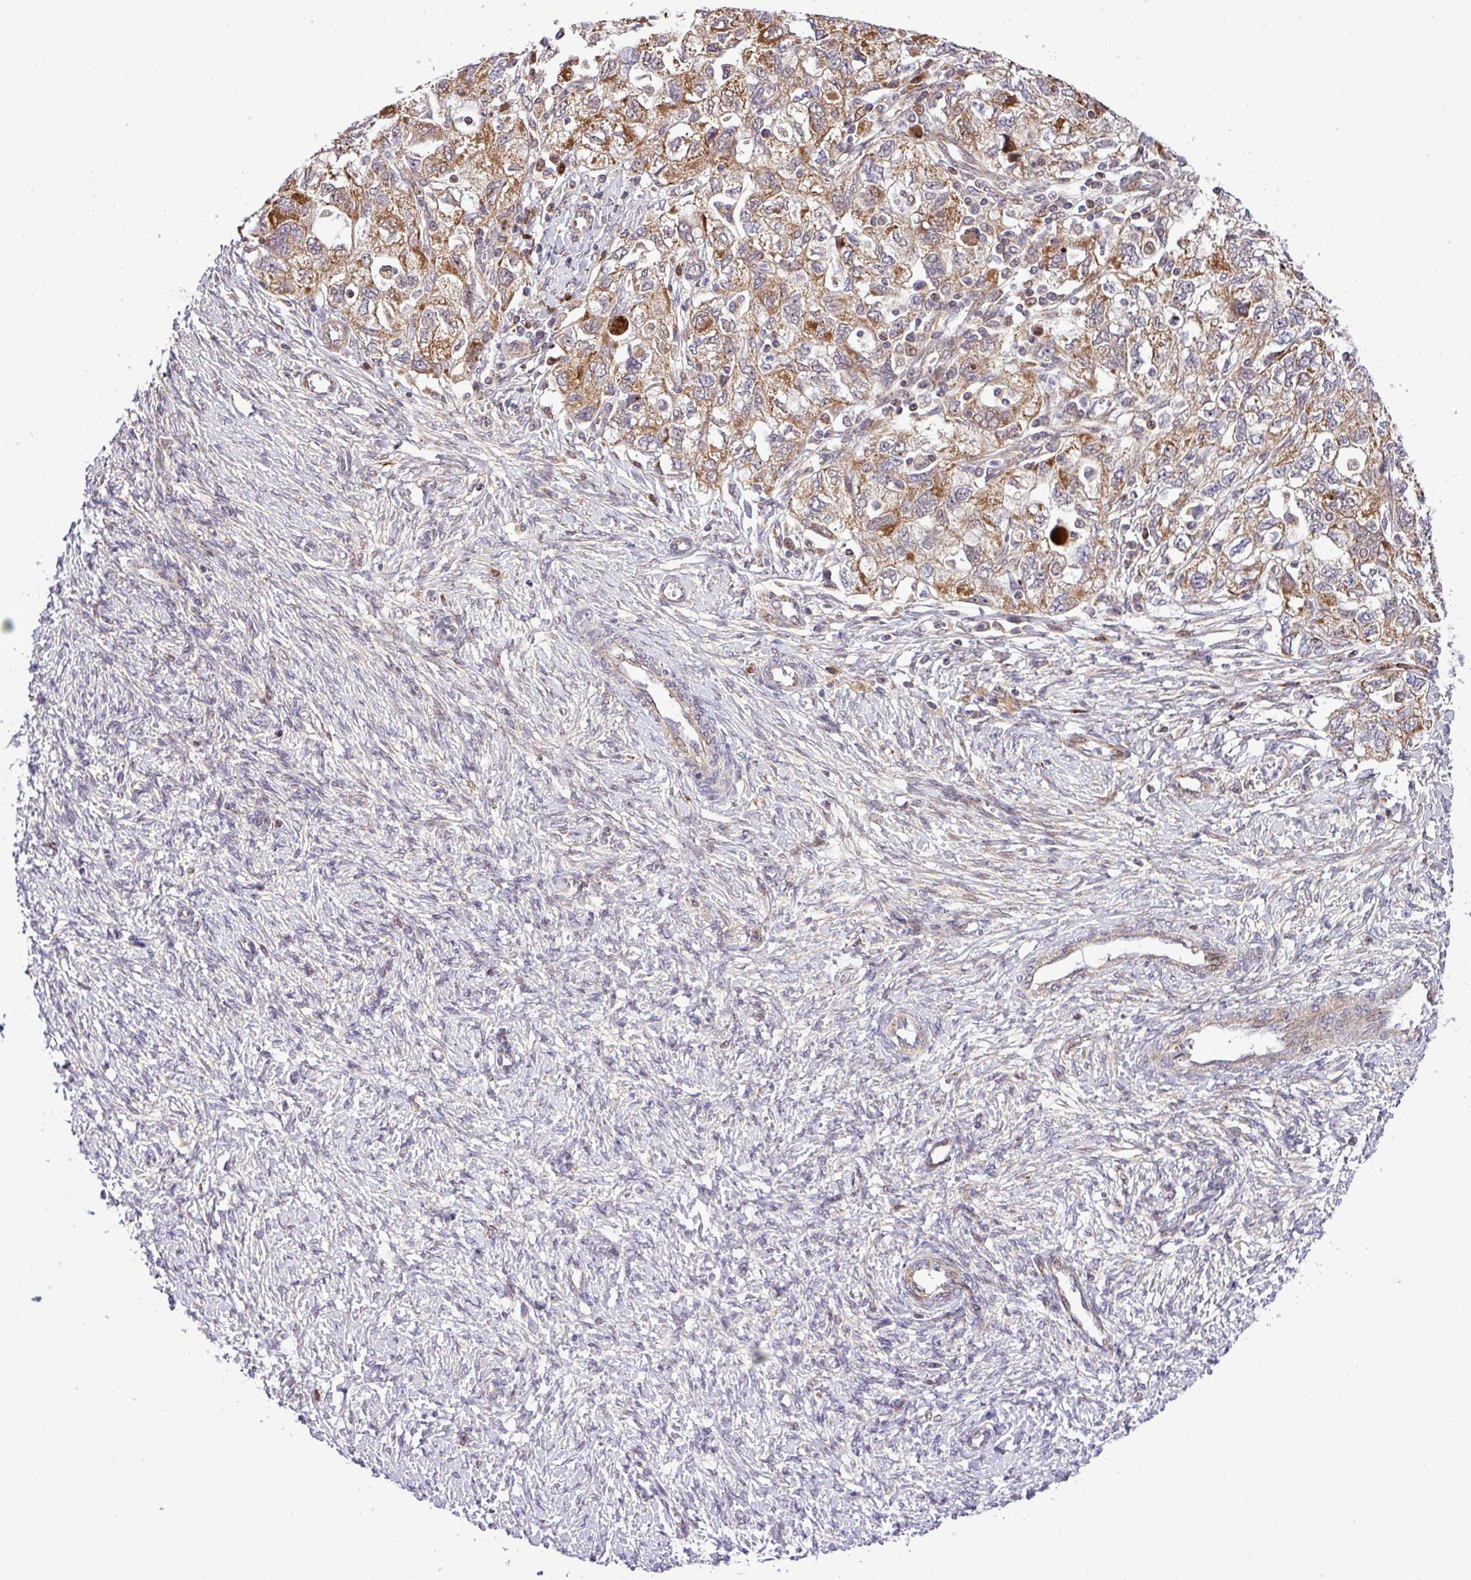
{"staining": {"intensity": "moderate", "quantity": ">75%", "location": "cytoplasmic/membranous"}, "tissue": "ovarian cancer", "cell_type": "Tumor cells", "image_type": "cancer", "snomed": [{"axis": "morphology", "description": "Carcinoma, NOS"}, {"axis": "morphology", "description": "Cystadenocarcinoma, serous, NOS"}, {"axis": "topography", "description": "Ovary"}], "caption": "An IHC image of tumor tissue is shown. Protein staining in brown highlights moderate cytoplasmic/membranous positivity in ovarian cancer within tumor cells.", "gene": "B3GNT9", "patient": {"sex": "female", "age": 69}}